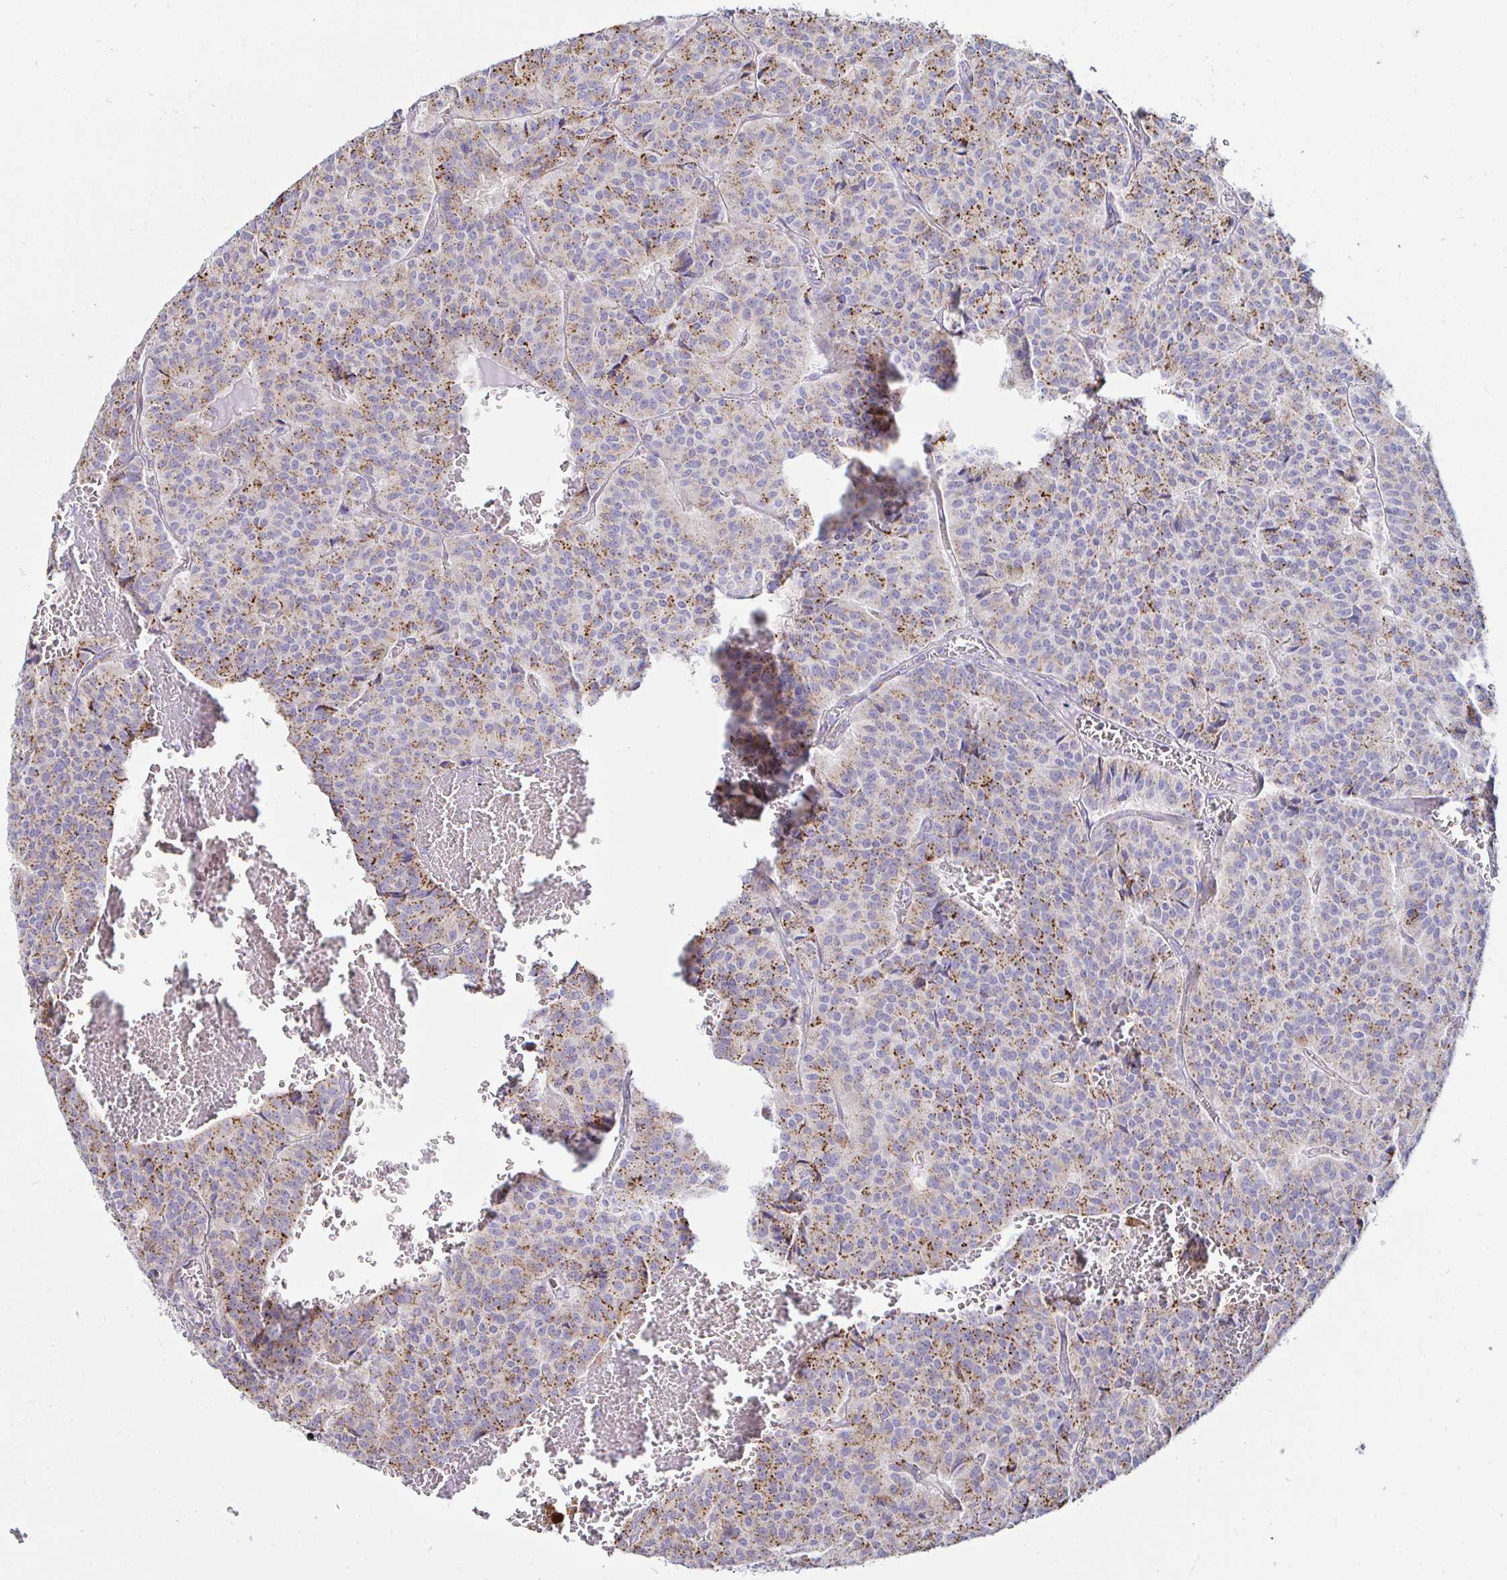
{"staining": {"intensity": "moderate", "quantity": "25%-75%", "location": "cytoplasmic/membranous"}, "tissue": "carcinoid", "cell_type": "Tumor cells", "image_type": "cancer", "snomed": [{"axis": "morphology", "description": "Carcinoid, malignant, NOS"}, {"axis": "topography", "description": "Lung"}], "caption": "The photomicrograph demonstrates a brown stain indicating the presence of a protein in the cytoplasmic/membranous of tumor cells in malignant carcinoid.", "gene": "GALNS", "patient": {"sex": "male", "age": 70}}